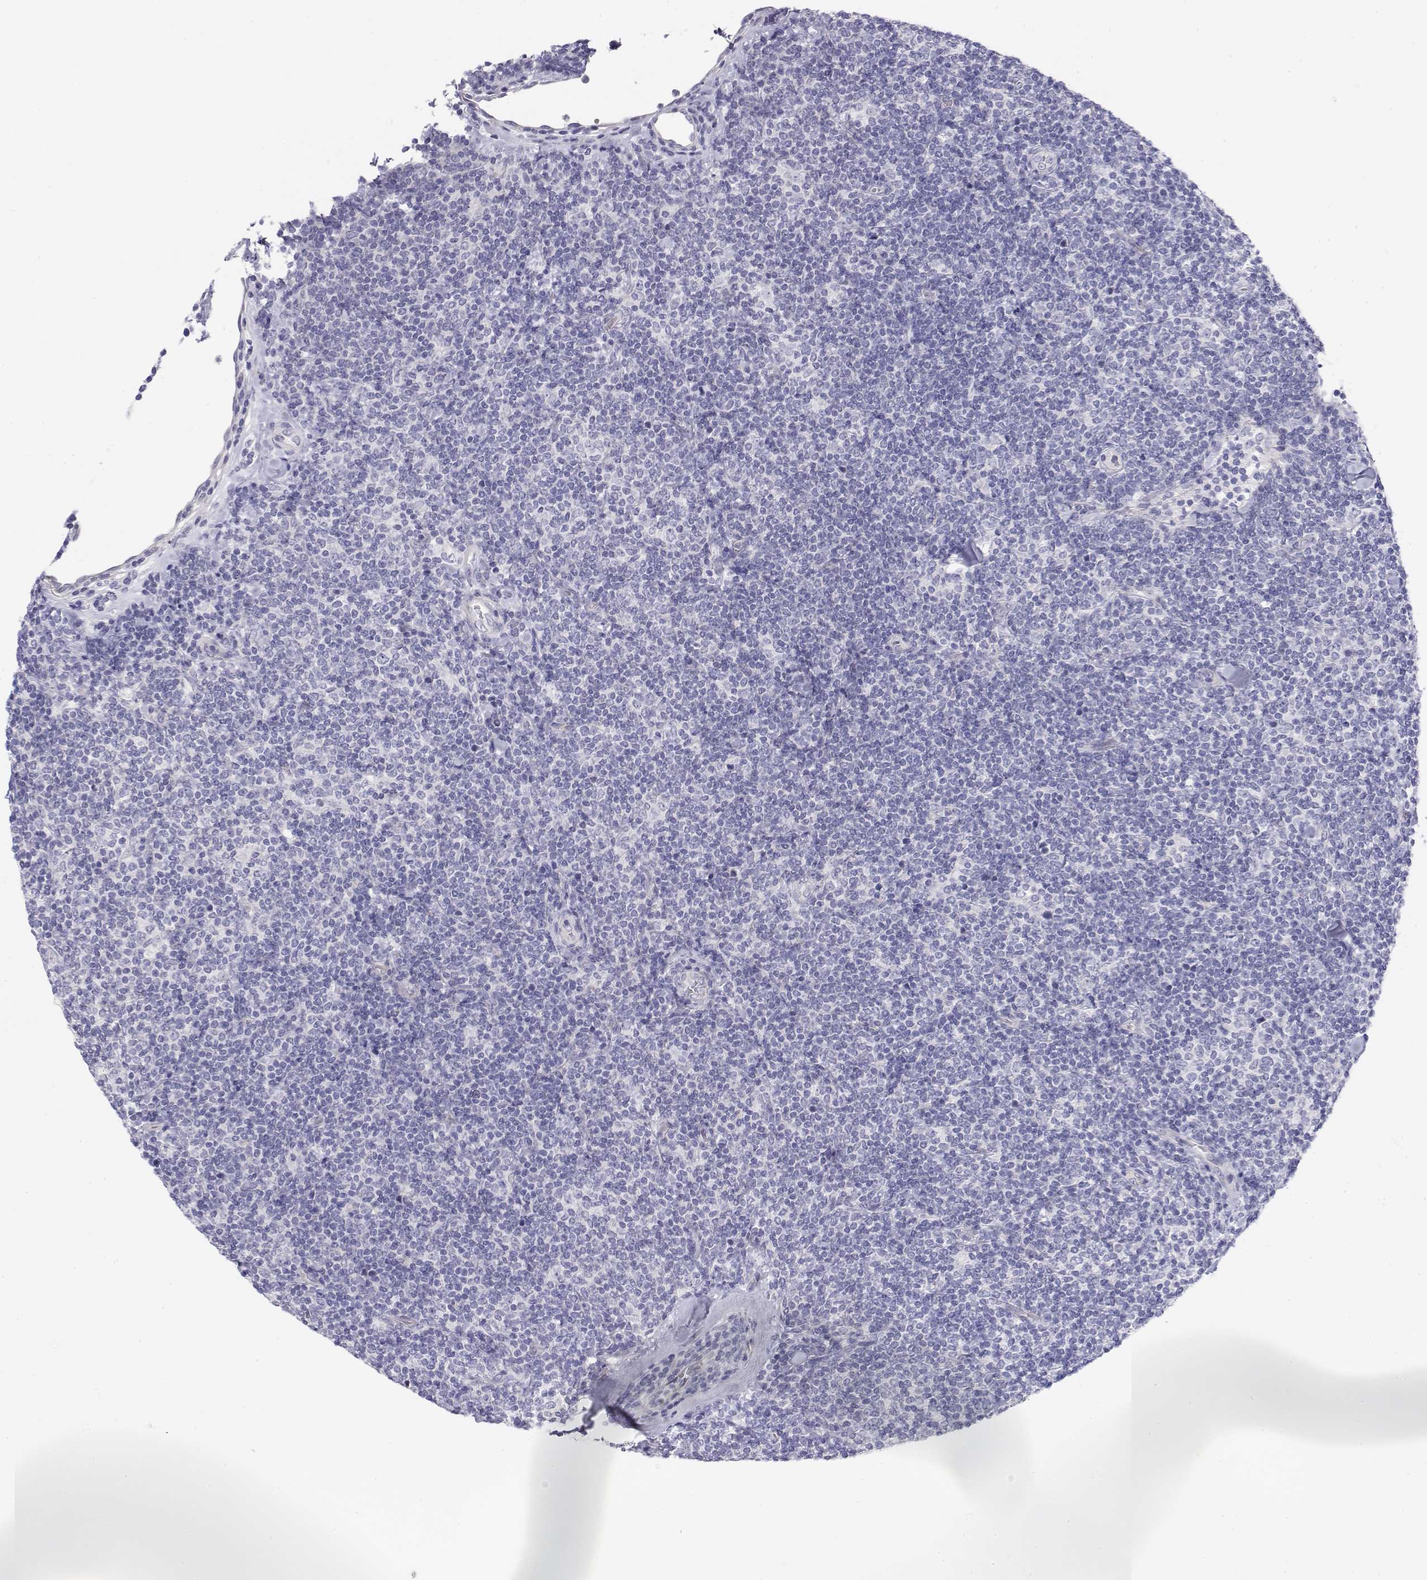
{"staining": {"intensity": "negative", "quantity": "none", "location": "none"}, "tissue": "lymphoma", "cell_type": "Tumor cells", "image_type": "cancer", "snomed": [{"axis": "morphology", "description": "Malignant lymphoma, non-Hodgkin's type, Low grade"}, {"axis": "topography", "description": "Lymph node"}], "caption": "Immunohistochemistry of lymphoma reveals no expression in tumor cells.", "gene": "MISP", "patient": {"sex": "female", "age": 56}}